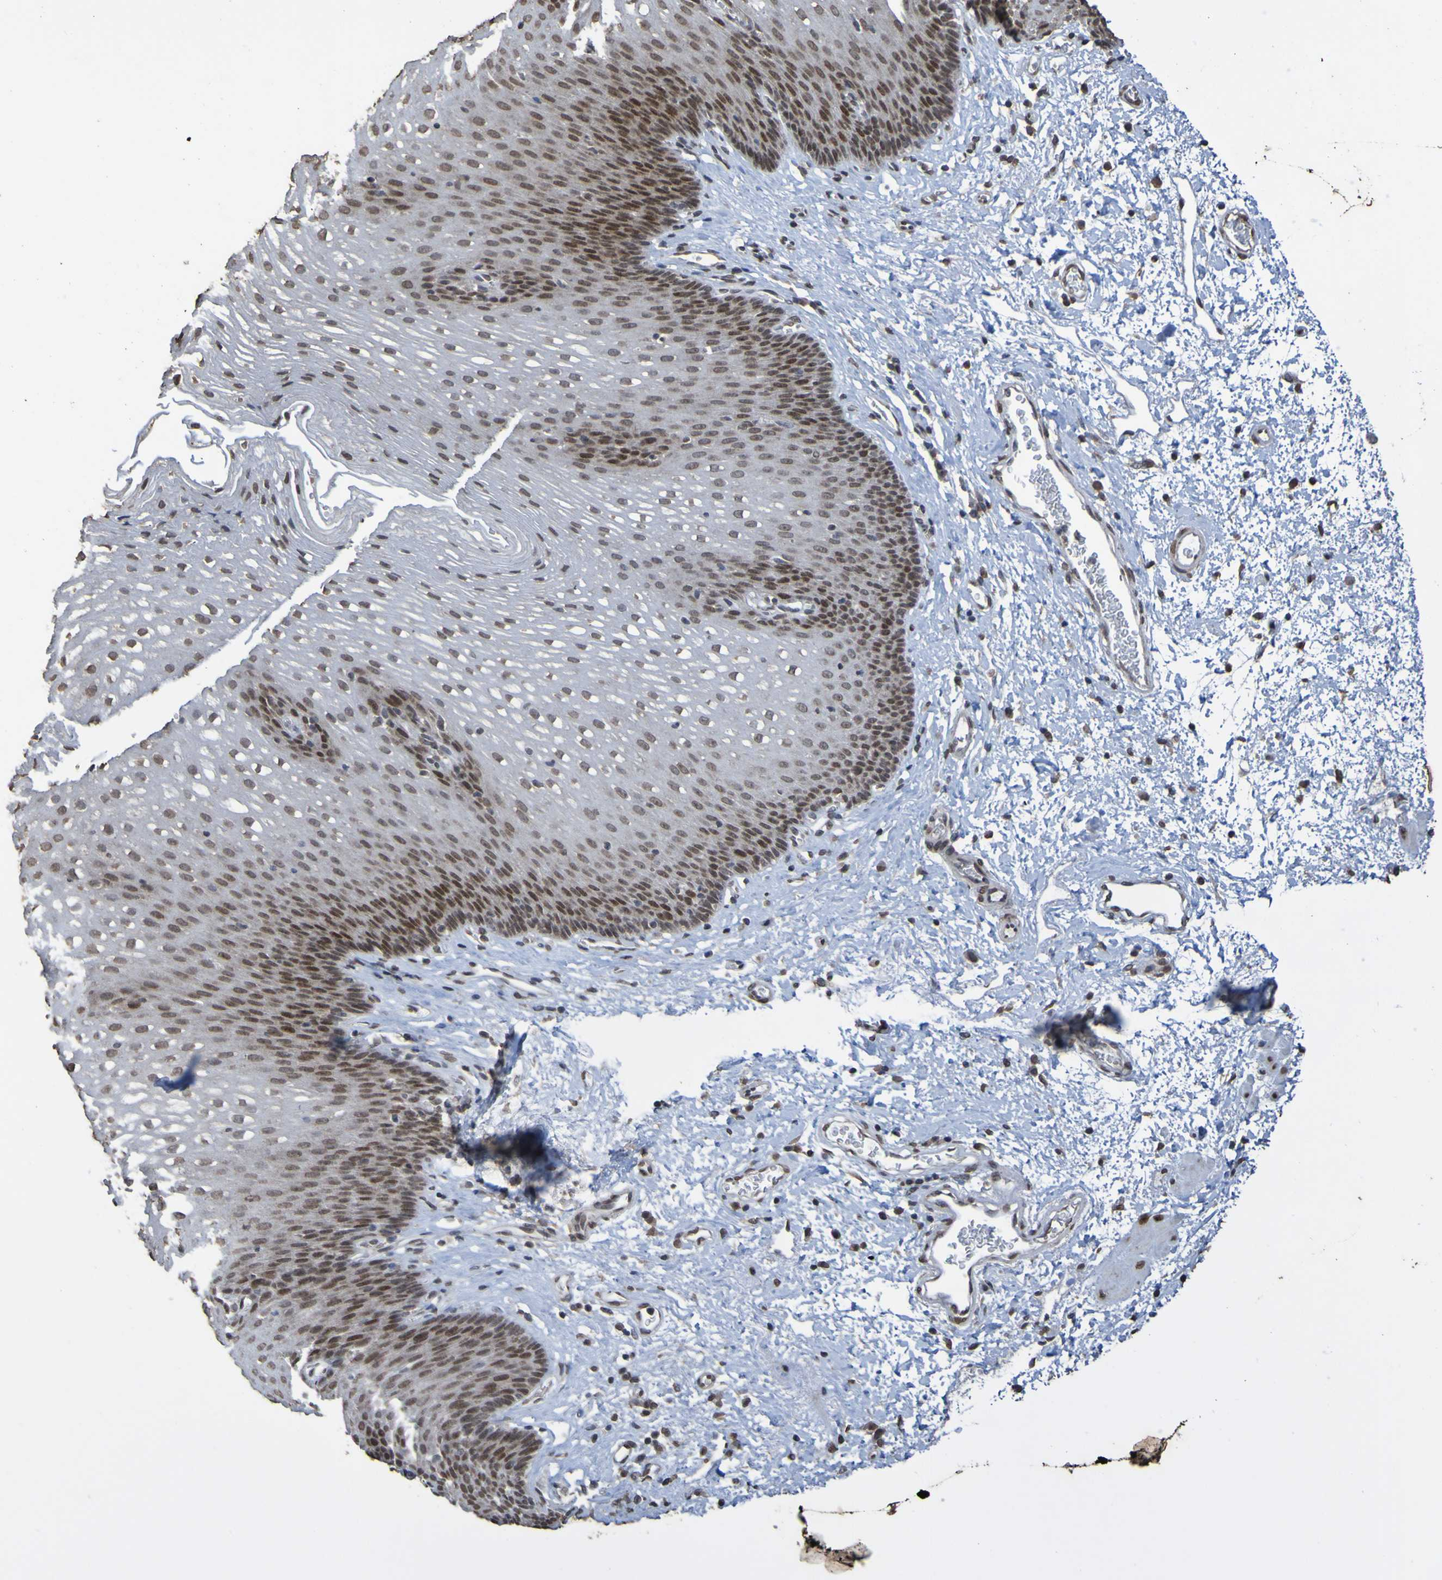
{"staining": {"intensity": "moderate", "quantity": ">75%", "location": "nuclear"}, "tissue": "esophagus", "cell_type": "Squamous epithelial cells", "image_type": "normal", "snomed": [{"axis": "morphology", "description": "Normal tissue, NOS"}, {"axis": "topography", "description": "Esophagus"}], "caption": "Immunohistochemistry (IHC) micrograph of benign esophagus: esophagus stained using IHC demonstrates medium levels of moderate protein expression localized specifically in the nuclear of squamous epithelial cells, appearing as a nuclear brown color.", "gene": "ALKBH2", "patient": {"sex": "male", "age": 48}}